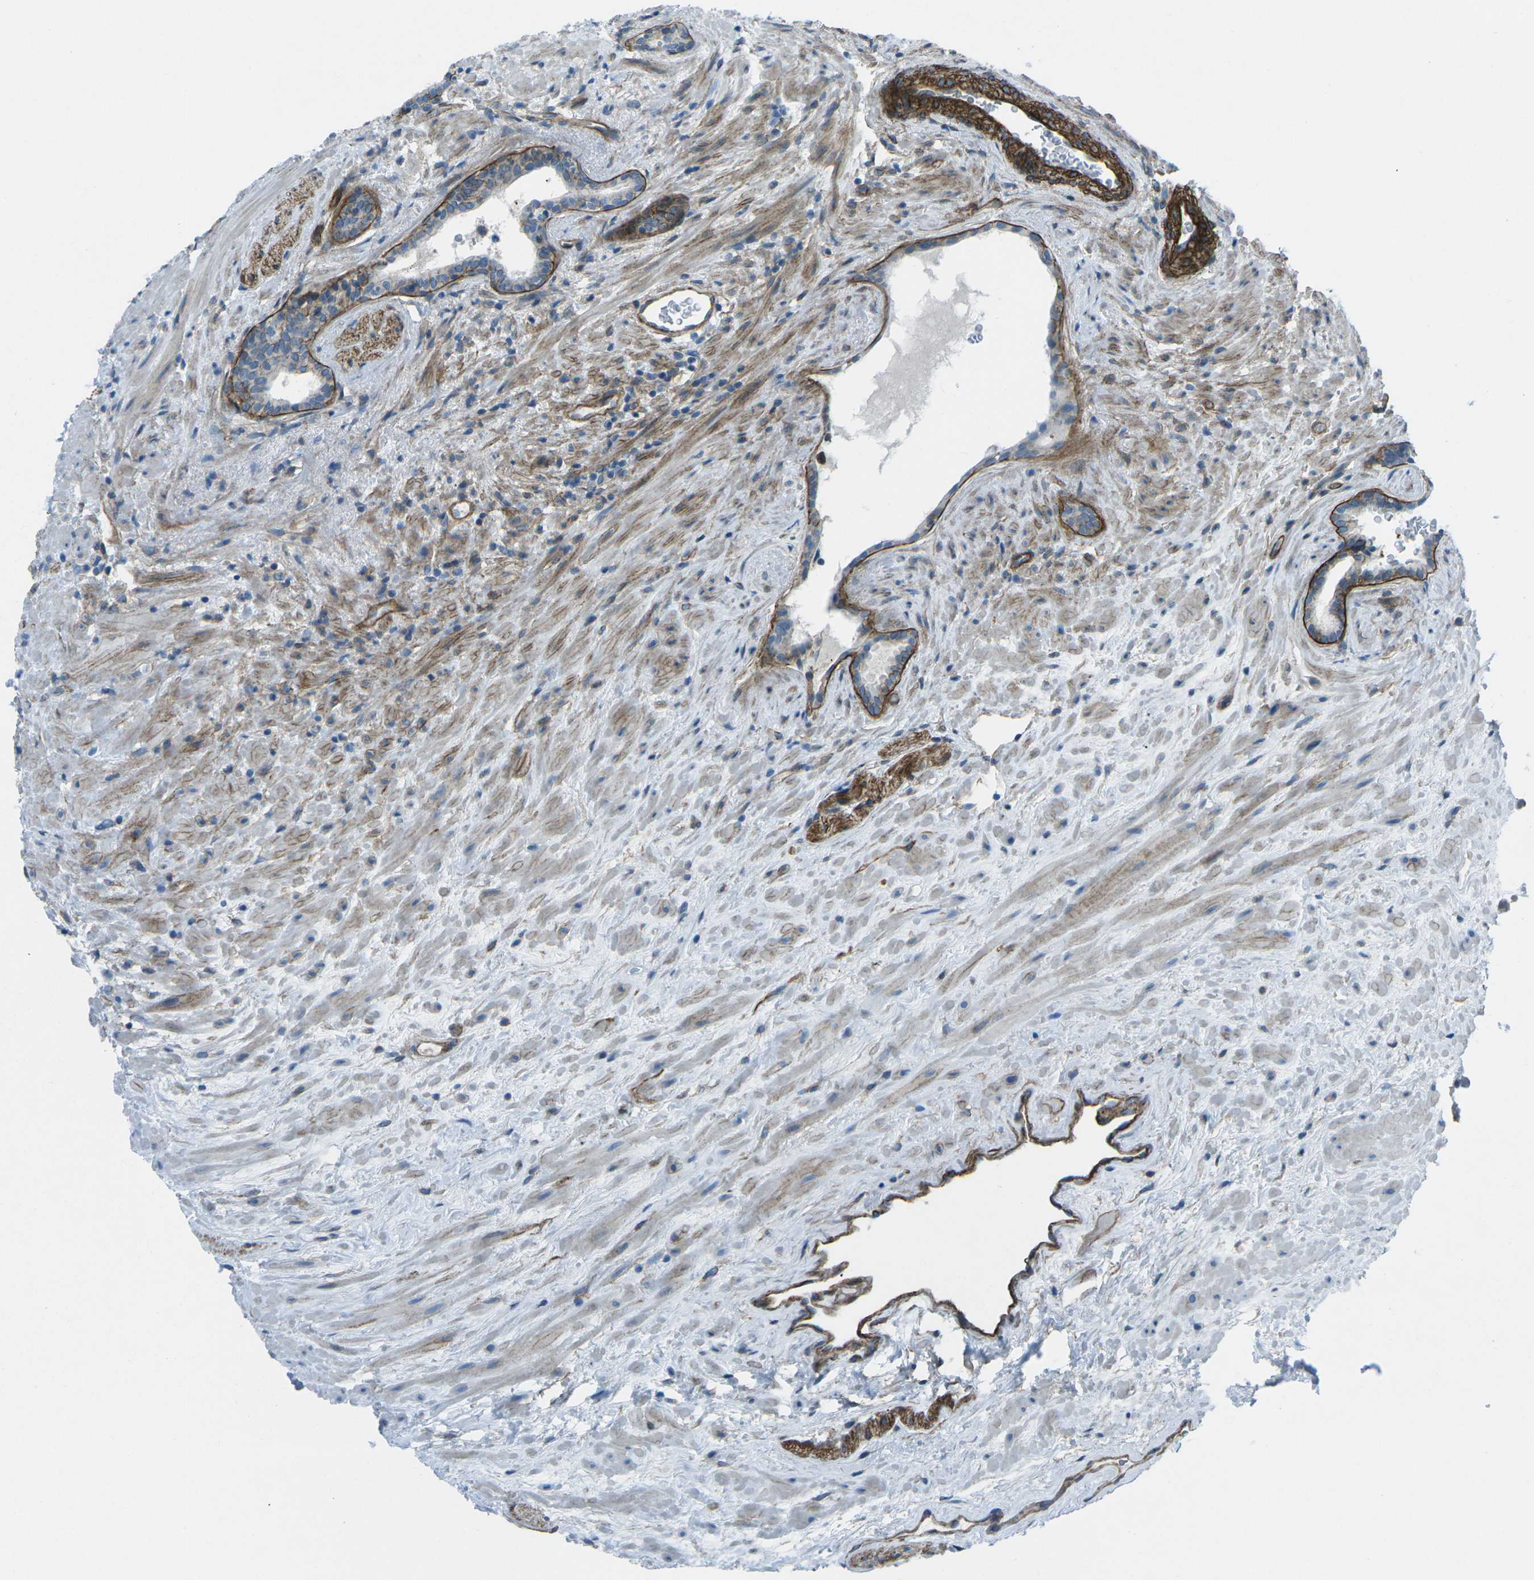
{"staining": {"intensity": "moderate", "quantity": "<25%", "location": "cytoplasmic/membranous"}, "tissue": "prostate cancer", "cell_type": "Tumor cells", "image_type": "cancer", "snomed": [{"axis": "morphology", "description": "Adenocarcinoma, High grade"}, {"axis": "topography", "description": "Prostate"}], "caption": "Immunohistochemical staining of human adenocarcinoma (high-grade) (prostate) demonstrates low levels of moderate cytoplasmic/membranous protein expression in approximately <25% of tumor cells.", "gene": "UTRN", "patient": {"sex": "male", "age": 71}}